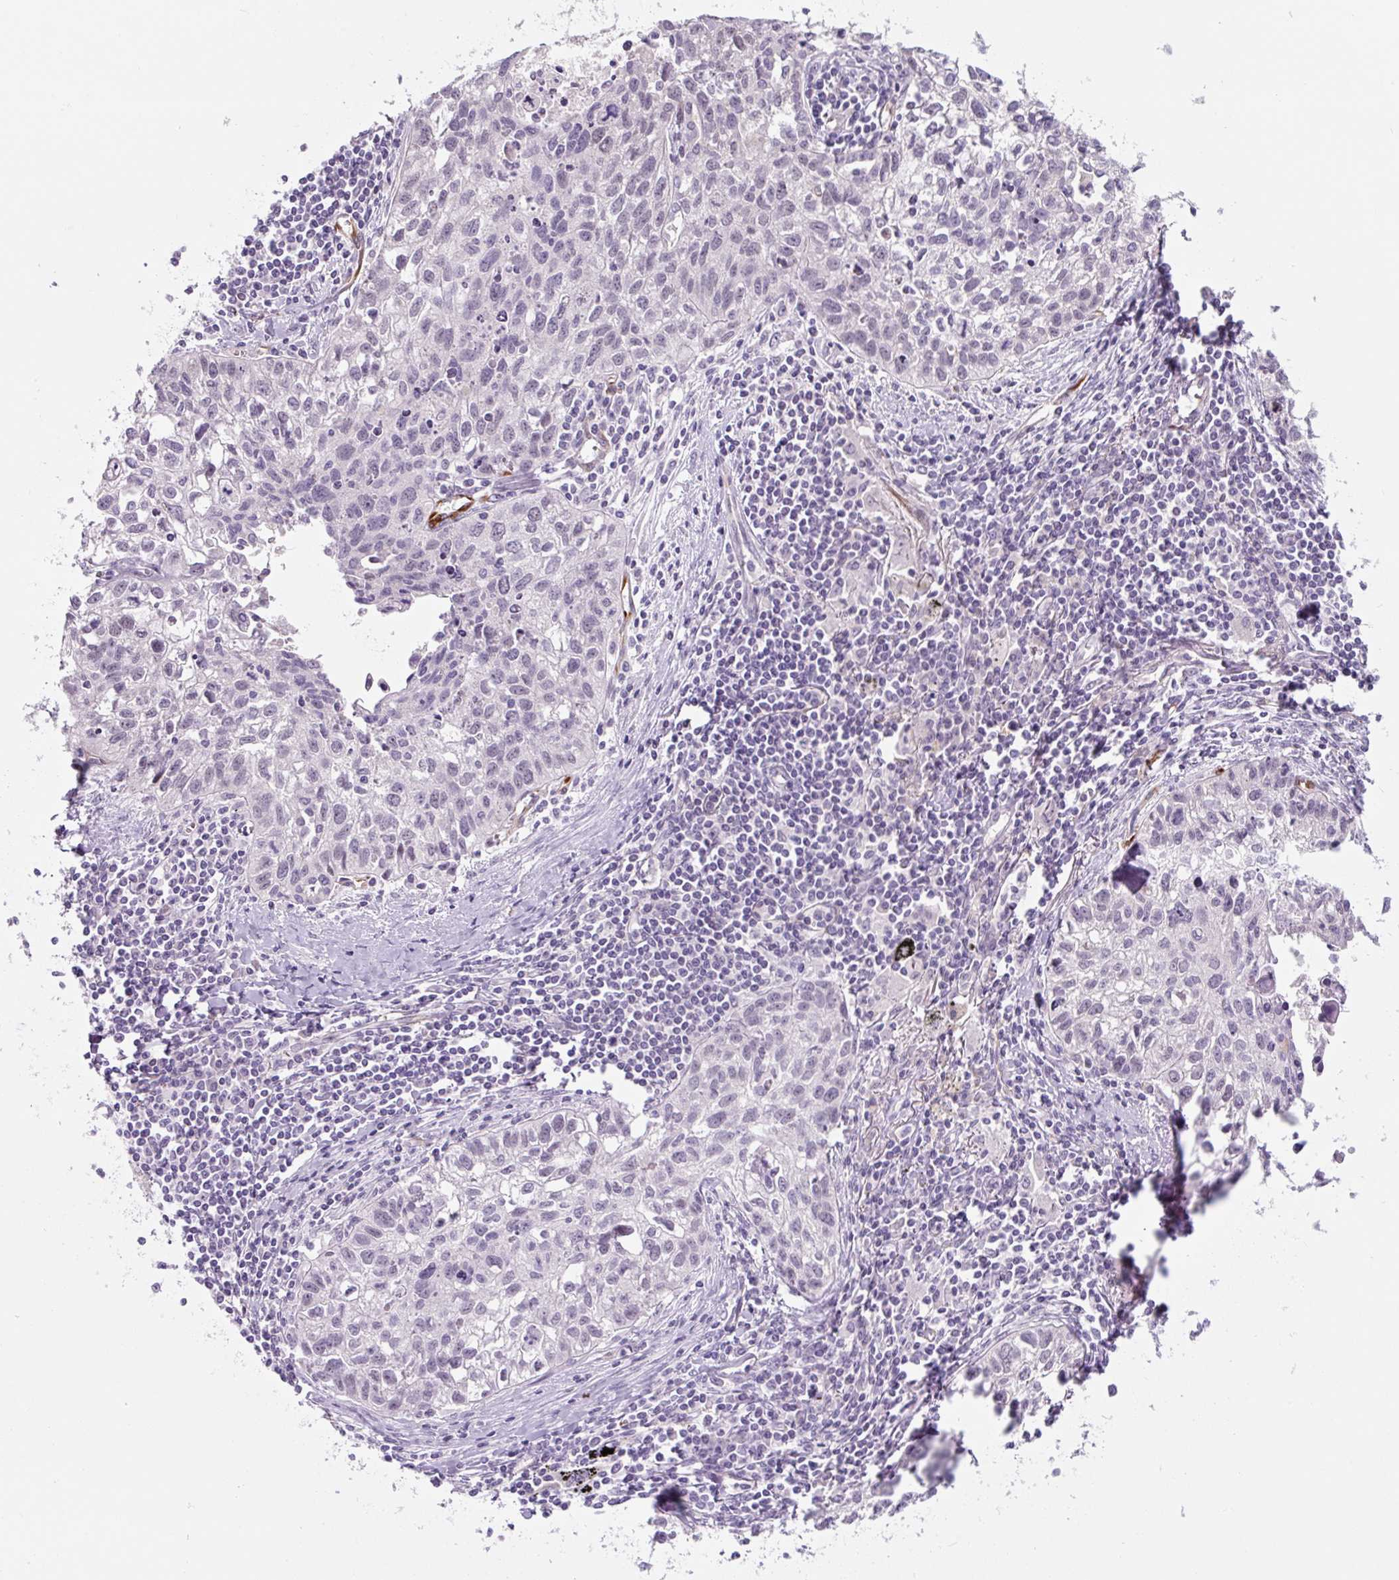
{"staining": {"intensity": "negative", "quantity": "none", "location": "none"}, "tissue": "lung cancer", "cell_type": "Tumor cells", "image_type": "cancer", "snomed": [{"axis": "morphology", "description": "Squamous cell carcinoma, NOS"}, {"axis": "topography", "description": "Lung"}], "caption": "Lung cancer was stained to show a protein in brown. There is no significant positivity in tumor cells.", "gene": "CCL25", "patient": {"sex": "male", "age": 74}}